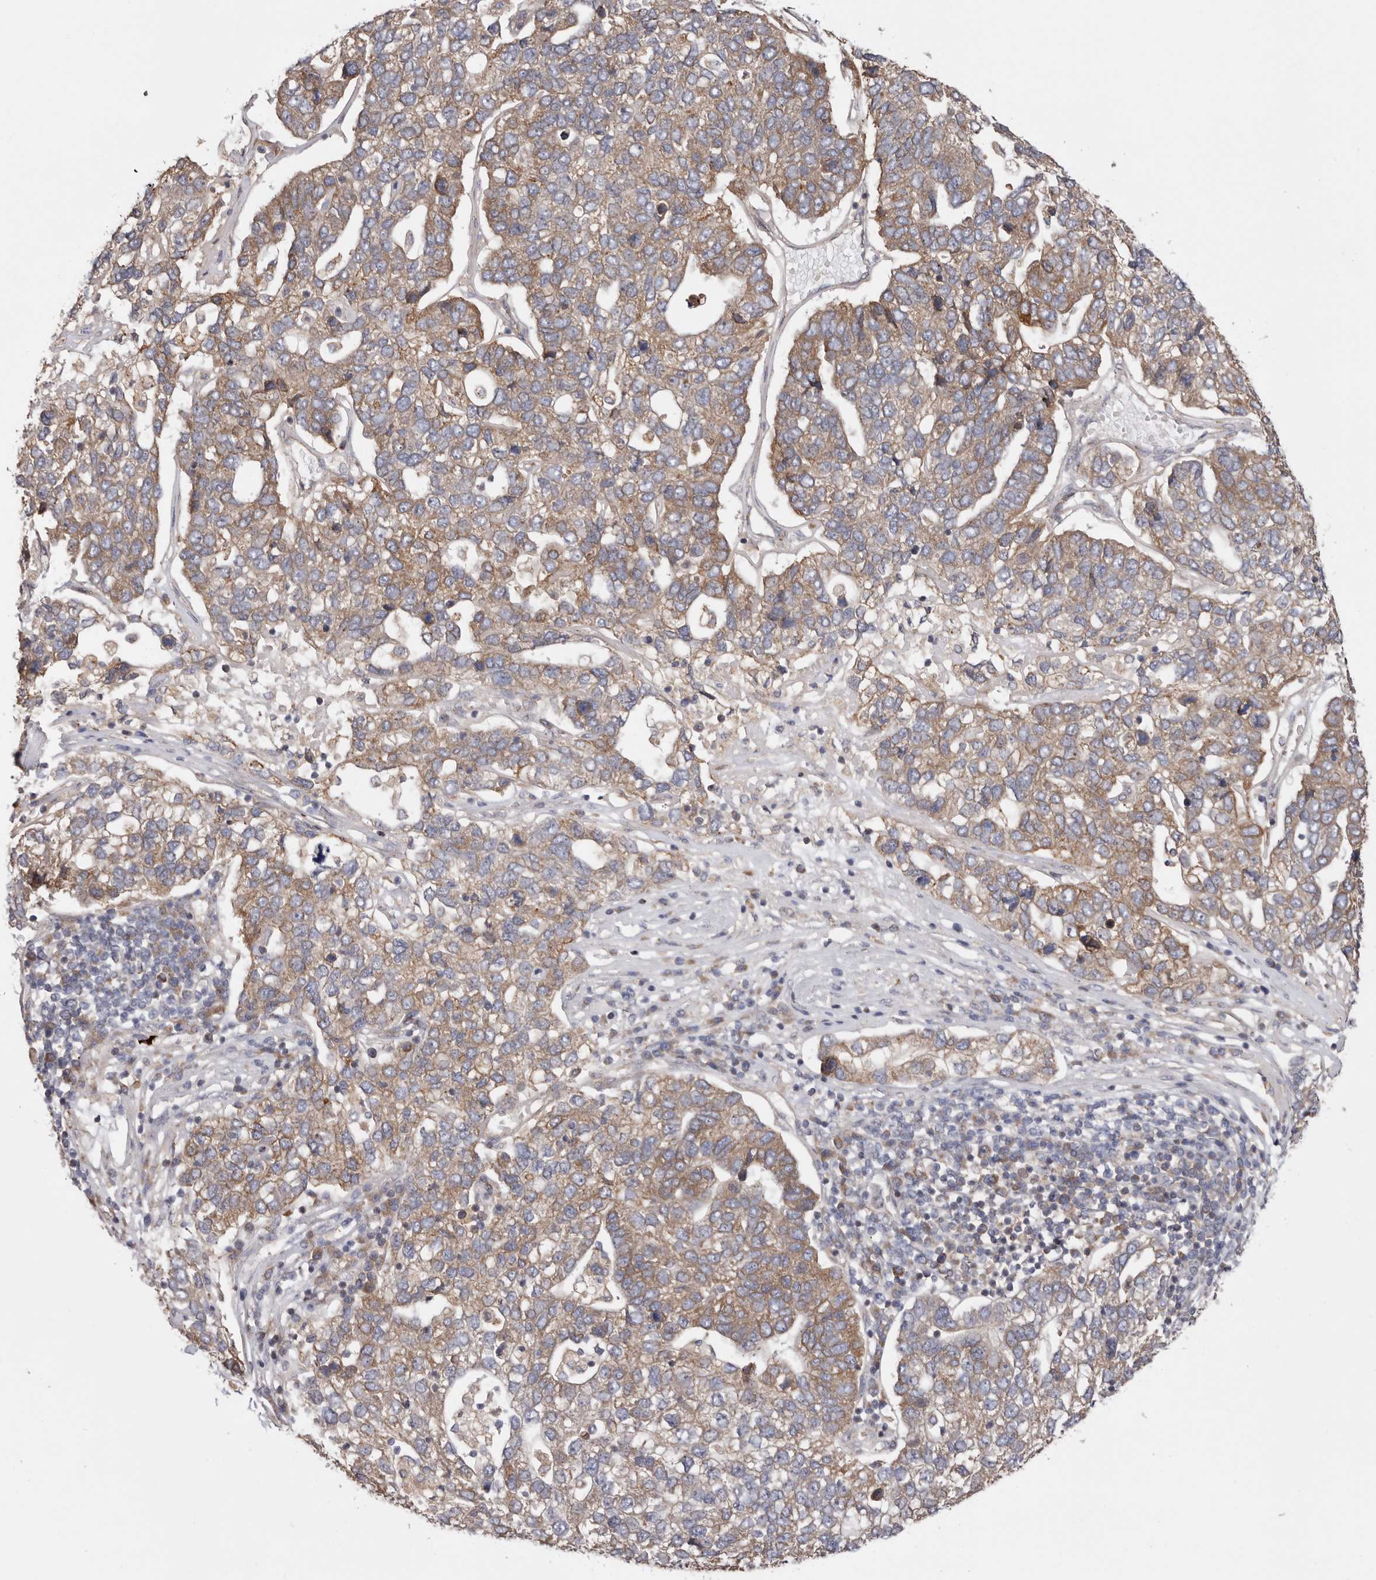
{"staining": {"intensity": "moderate", "quantity": ">75%", "location": "cytoplasmic/membranous"}, "tissue": "pancreatic cancer", "cell_type": "Tumor cells", "image_type": "cancer", "snomed": [{"axis": "morphology", "description": "Adenocarcinoma, NOS"}, {"axis": "topography", "description": "Pancreas"}], "caption": "This is a histology image of IHC staining of pancreatic cancer, which shows moderate staining in the cytoplasmic/membranous of tumor cells.", "gene": "TMUB1", "patient": {"sex": "female", "age": 61}}